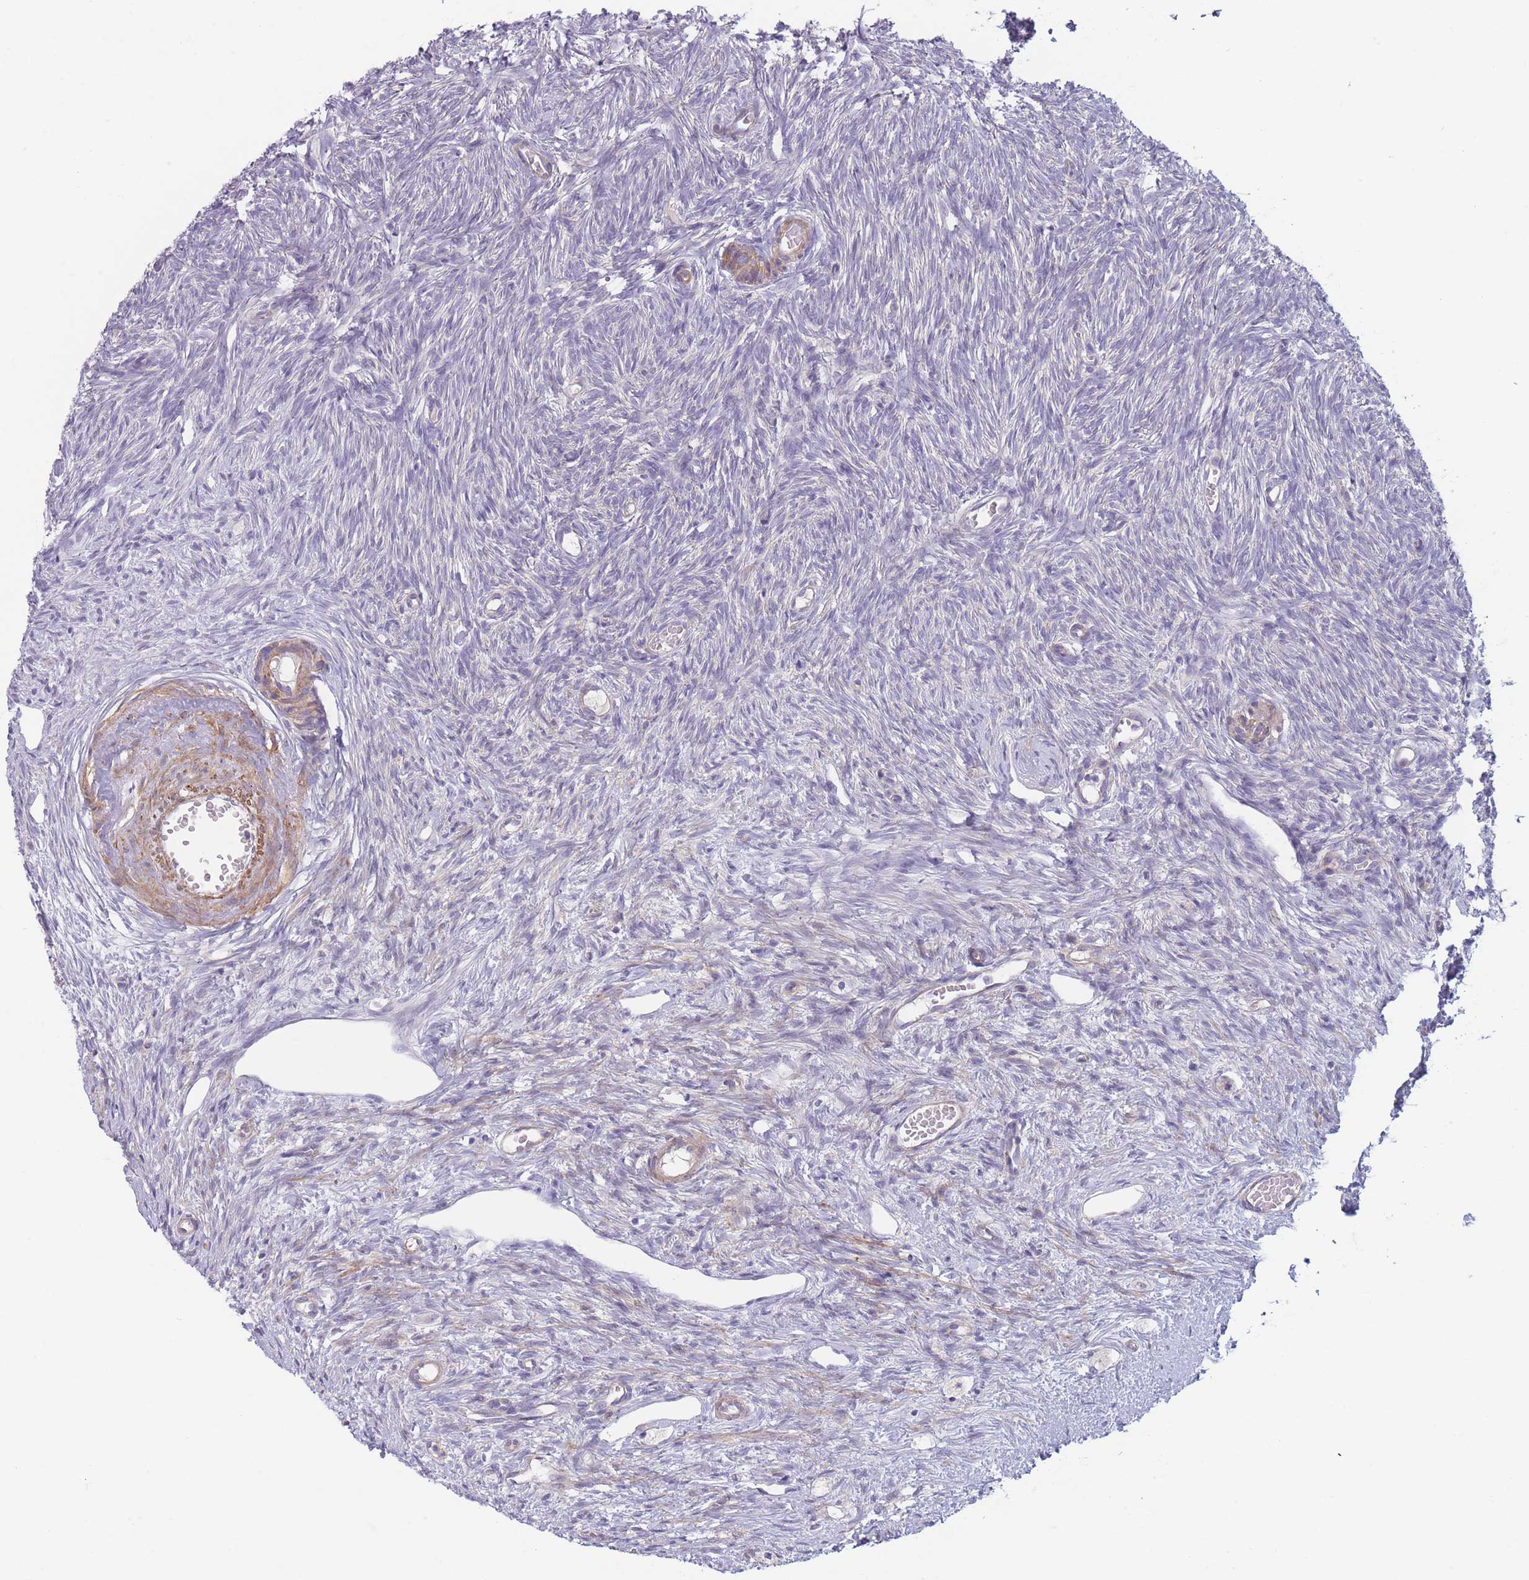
{"staining": {"intensity": "negative", "quantity": "none", "location": "none"}, "tissue": "ovary", "cell_type": "Follicle cells", "image_type": "normal", "snomed": [{"axis": "morphology", "description": "Normal tissue, NOS"}, {"axis": "topography", "description": "Ovary"}], "caption": "High power microscopy image of an immunohistochemistry (IHC) micrograph of benign ovary, revealing no significant staining in follicle cells.", "gene": "PNPLA5", "patient": {"sex": "female", "age": 51}}